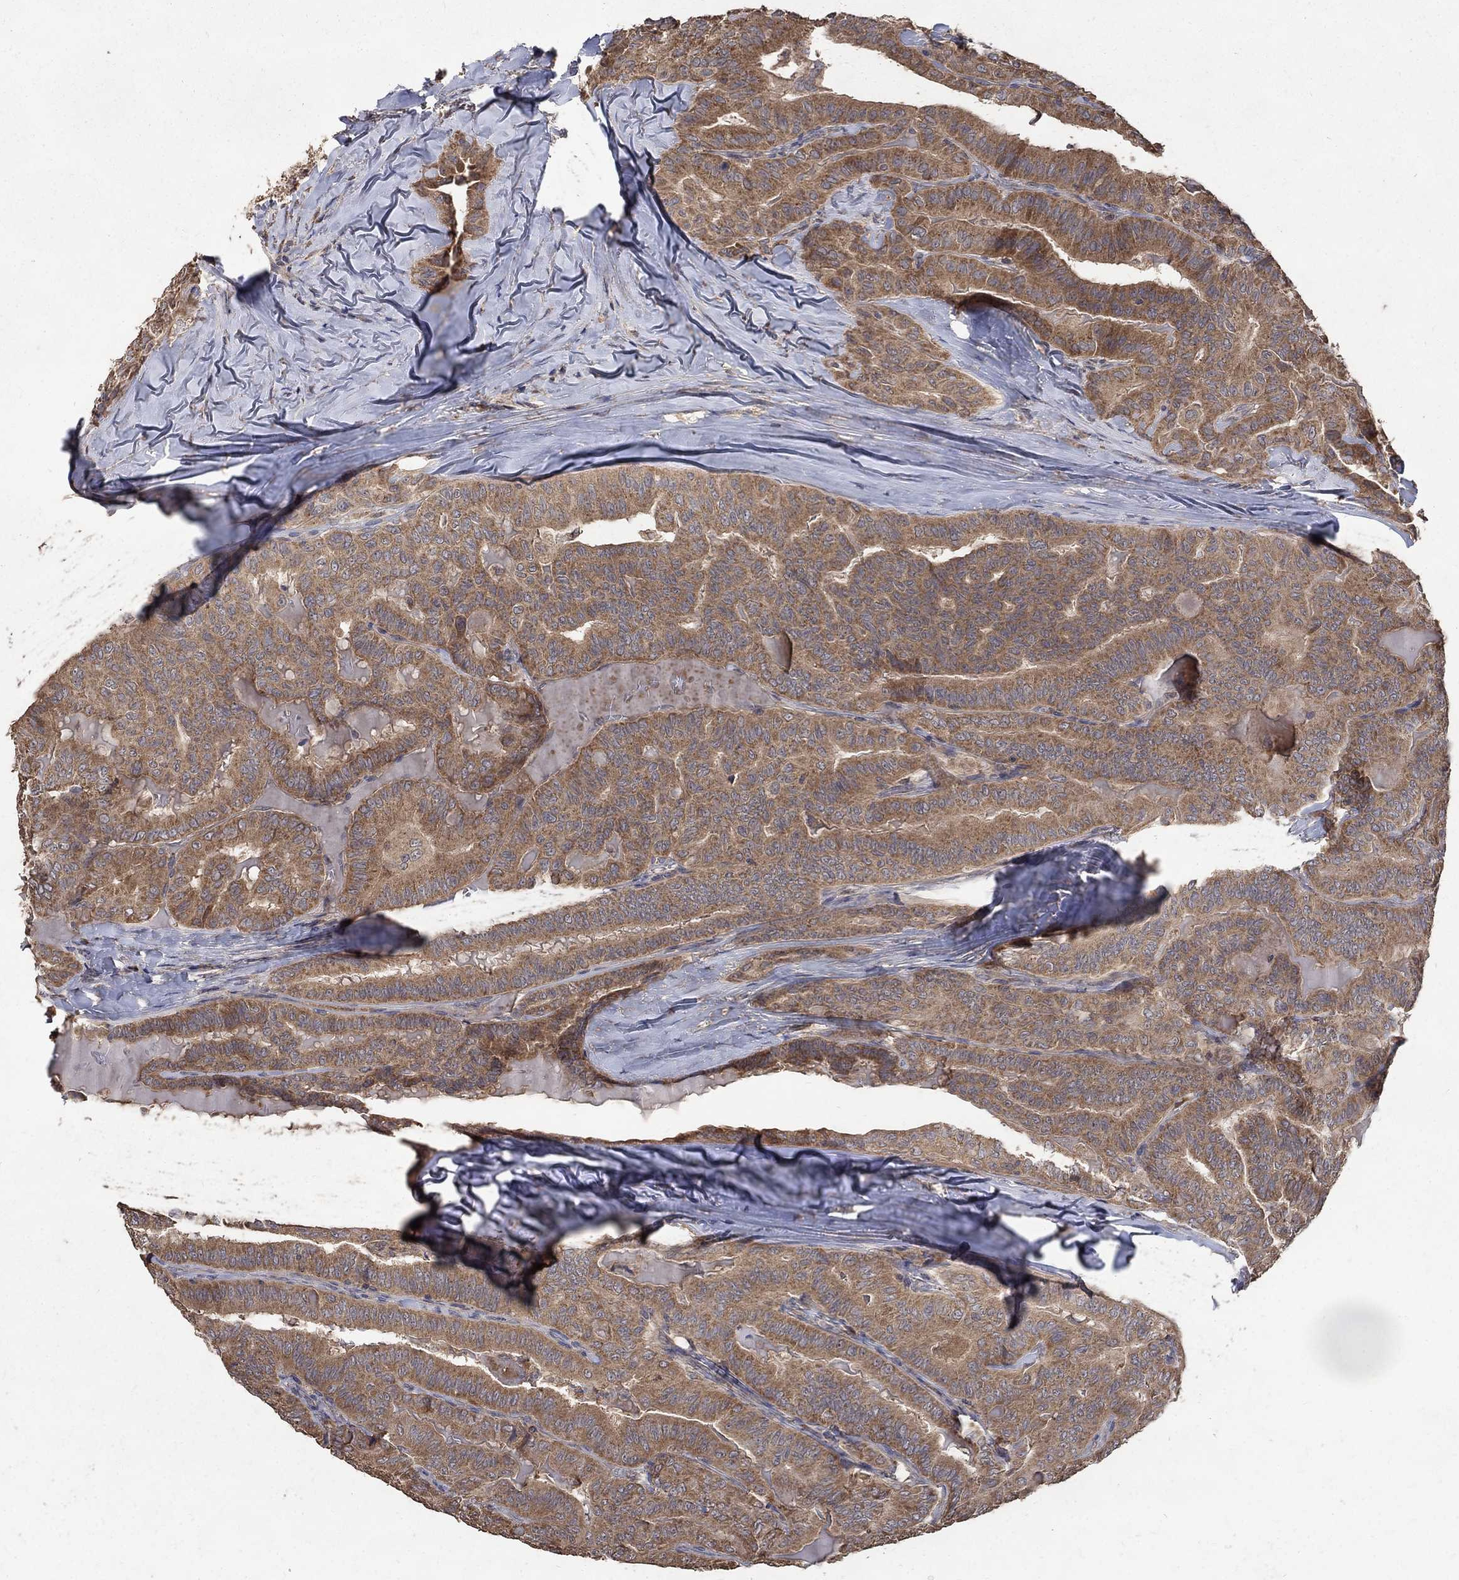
{"staining": {"intensity": "moderate", "quantity": ">75%", "location": "cytoplasmic/membranous"}, "tissue": "thyroid cancer", "cell_type": "Tumor cells", "image_type": "cancer", "snomed": [{"axis": "morphology", "description": "Papillary adenocarcinoma, NOS"}, {"axis": "topography", "description": "Thyroid gland"}], "caption": "Immunohistochemistry (DAB (3,3'-diaminobenzidine)) staining of thyroid cancer (papillary adenocarcinoma) shows moderate cytoplasmic/membranous protein staining in approximately >75% of tumor cells.", "gene": "C17orf75", "patient": {"sex": "female", "age": 68}}